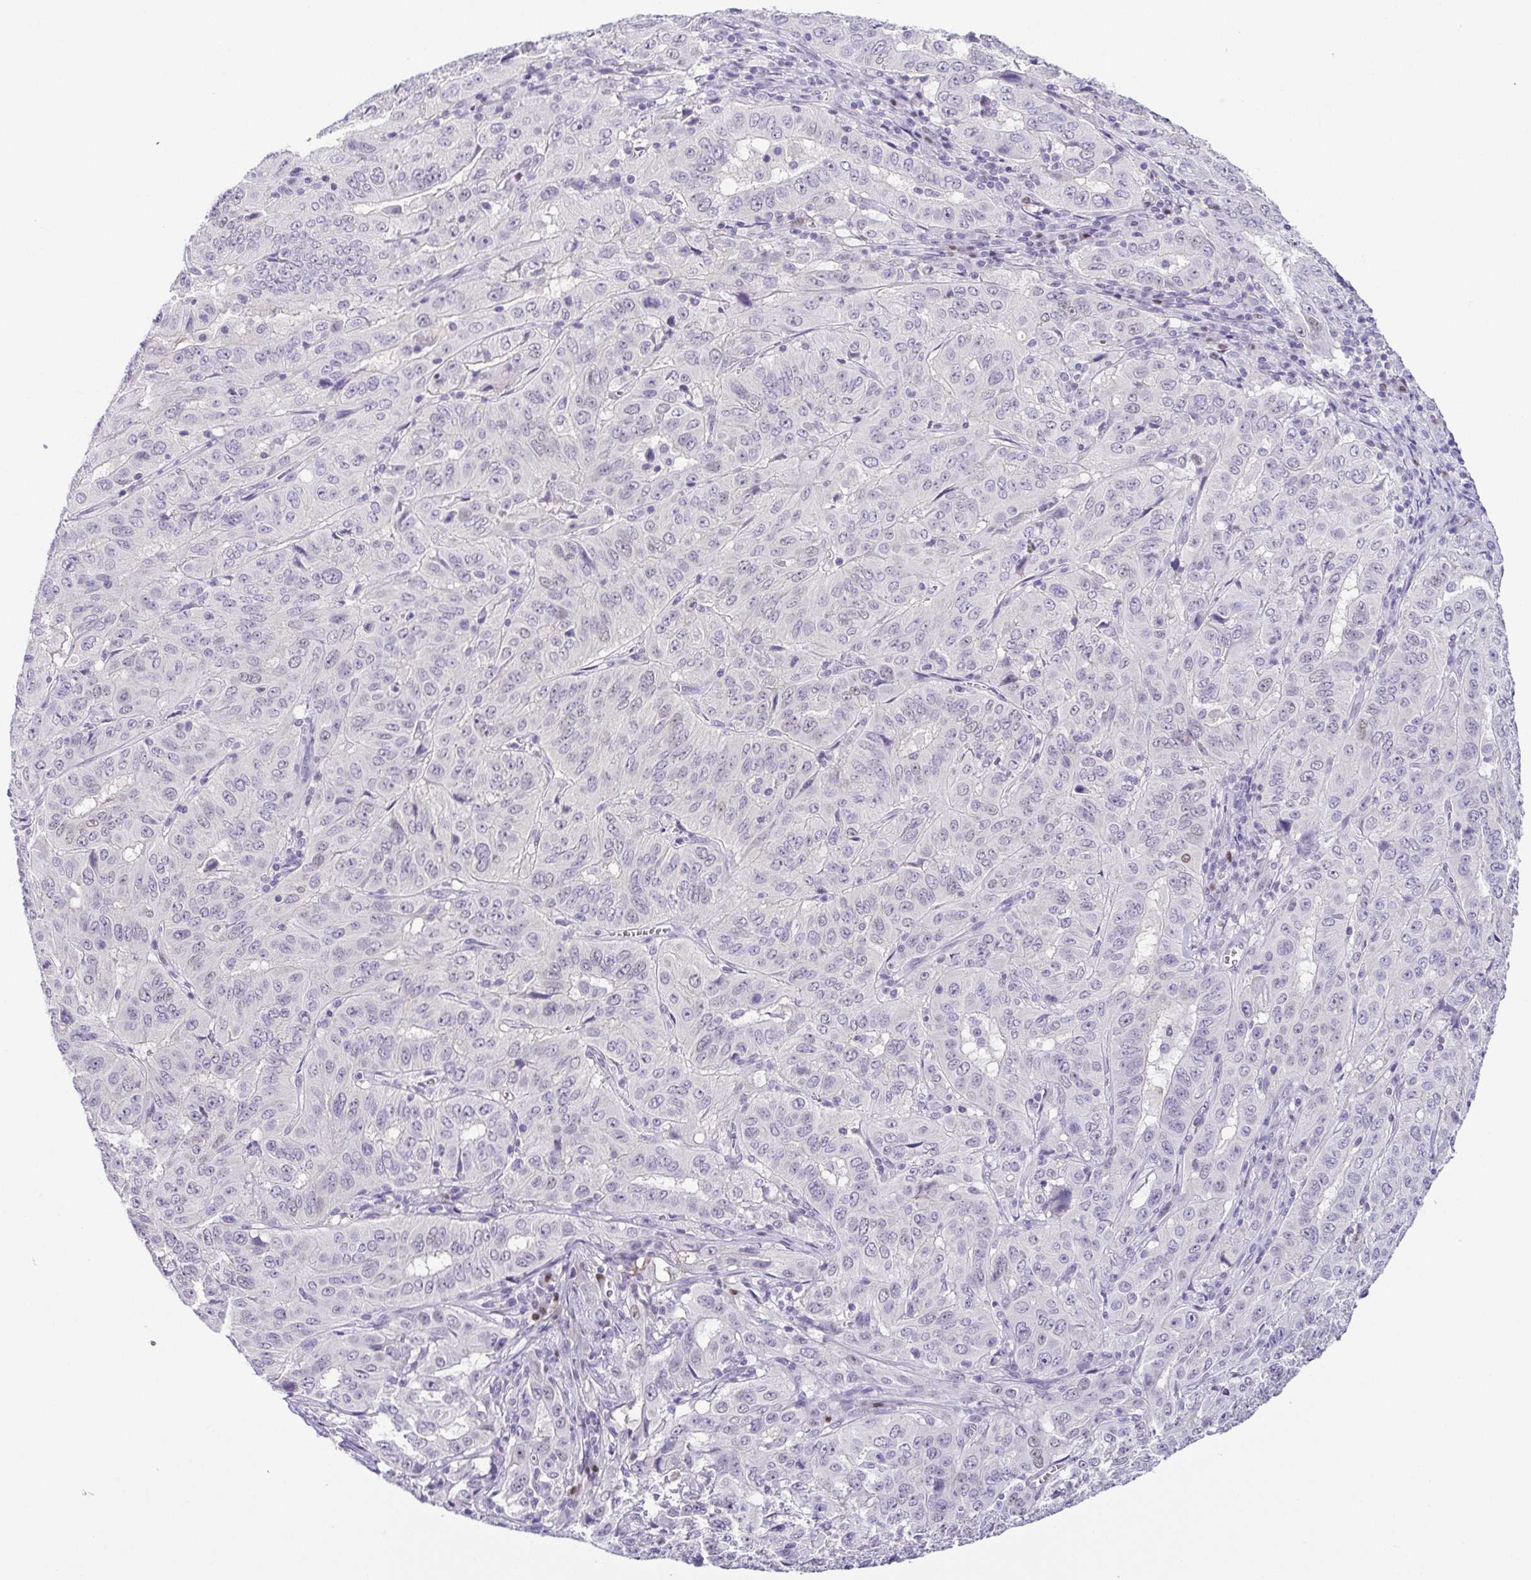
{"staining": {"intensity": "negative", "quantity": "none", "location": "none"}, "tissue": "pancreatic cancer", "cell_type": "Tumor cells", "image_type": "cancer", "snomed": [{"axis": "morphology", "description": "Adenocarcinoma, NOS"}, {"axis": "topography", "description": "Pancreas"}], "caption": "A high-resolution image shows immunohistochemistry (IHC) staining of pancreatic adenocarcinoma, which demonstrates no significant positivity in tumor cells.", "gene": "TCF3", "patient": {"sex": "male", "age": 63}}